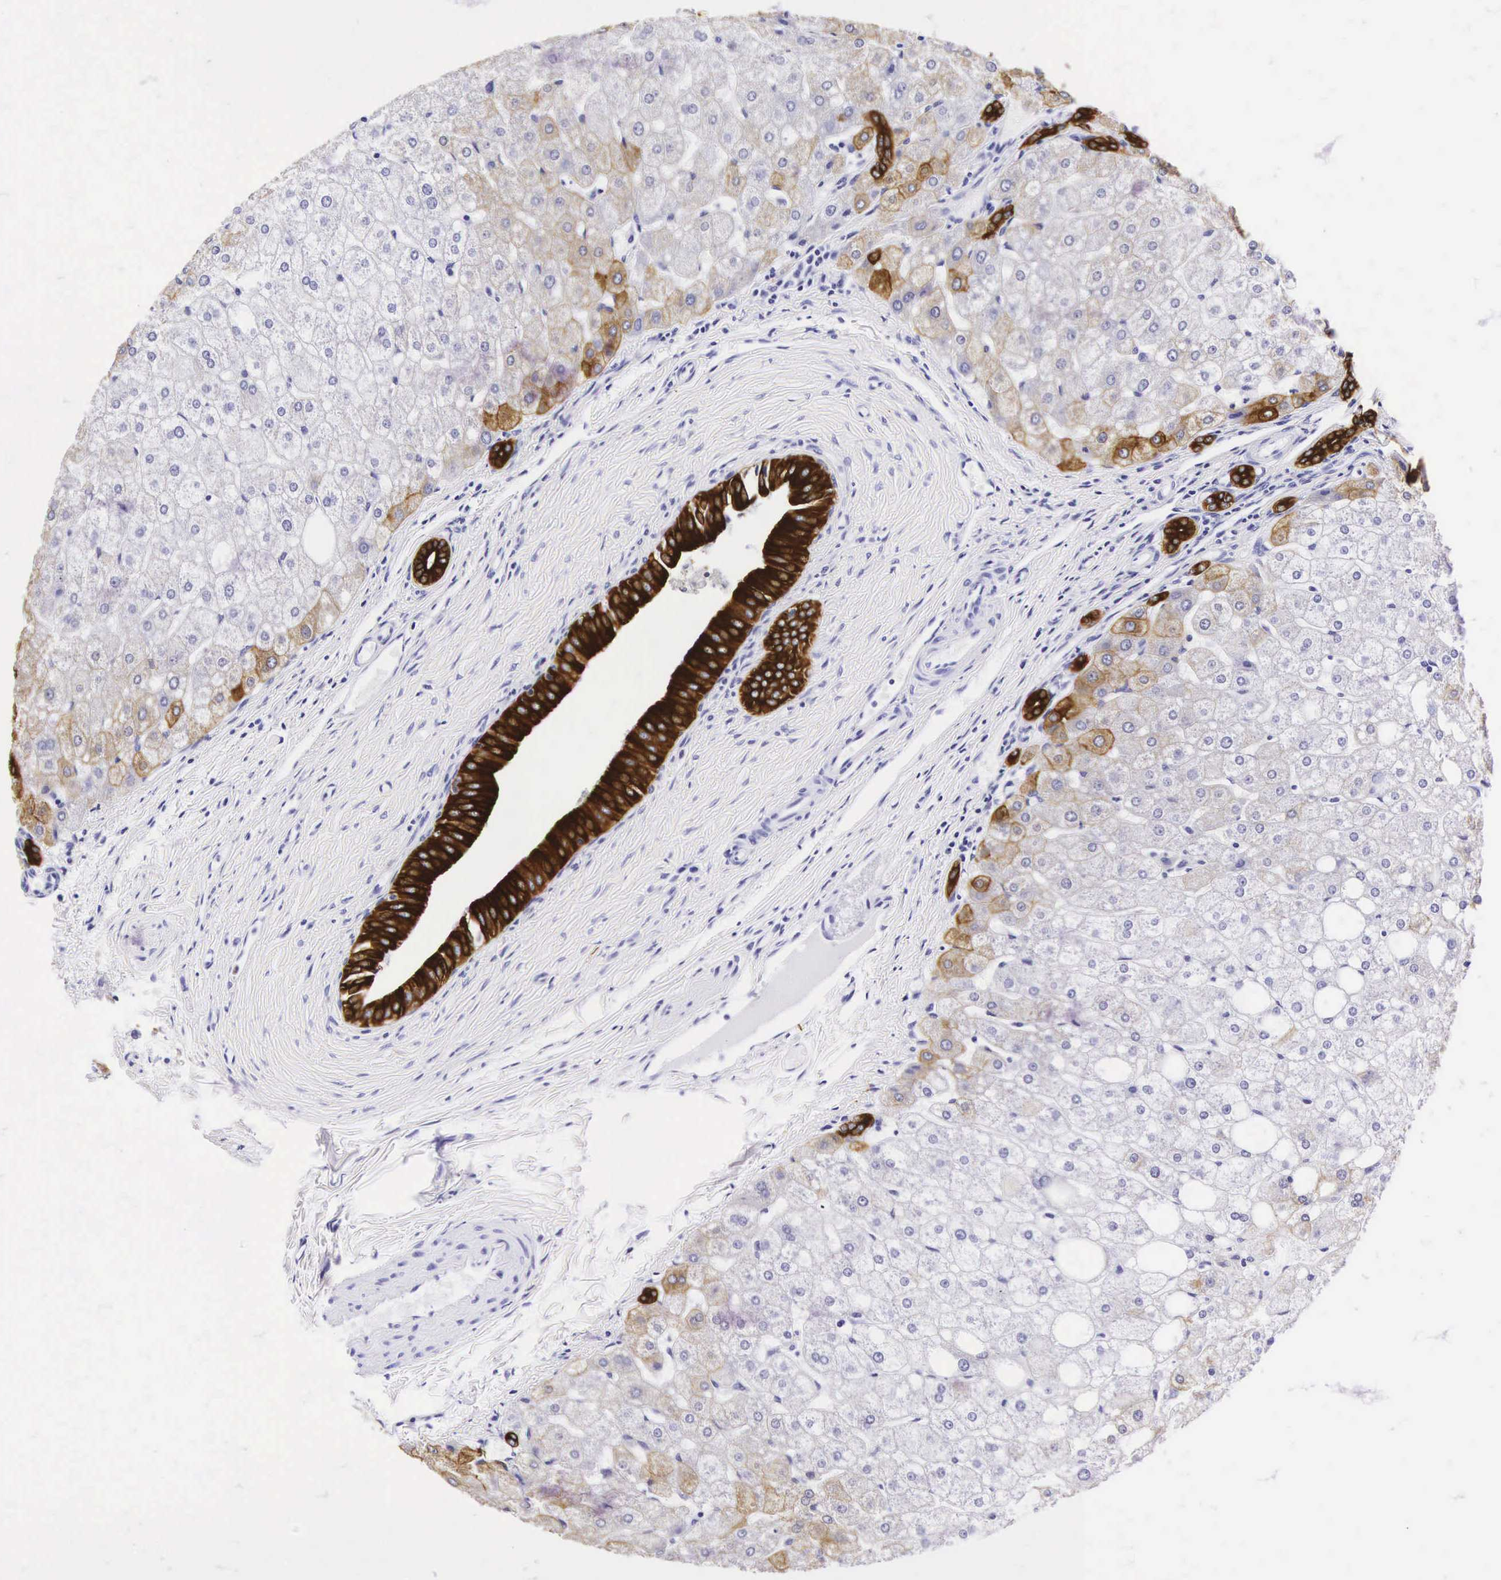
{"staining": {"intensity": "strong", "quantity": ">75%", "location": "cytoplasmic/membranous"}, "tissue": "liver", "cell_type": "Cholangiocytes", "image_type": "normal", "snomed": [{"axis": "morphology", "description": "Normal tissue, NOS"}, {"axis": "topography", "description": "Liver"}], "caption": "About >75% of cholangiocytes in benign human liver show strong cytoplasmic/membranous protein expression as visualized by brown immunohistochemical staining.", "gene": "KRT18", "patient": {"sex": "male", "age": 35}}